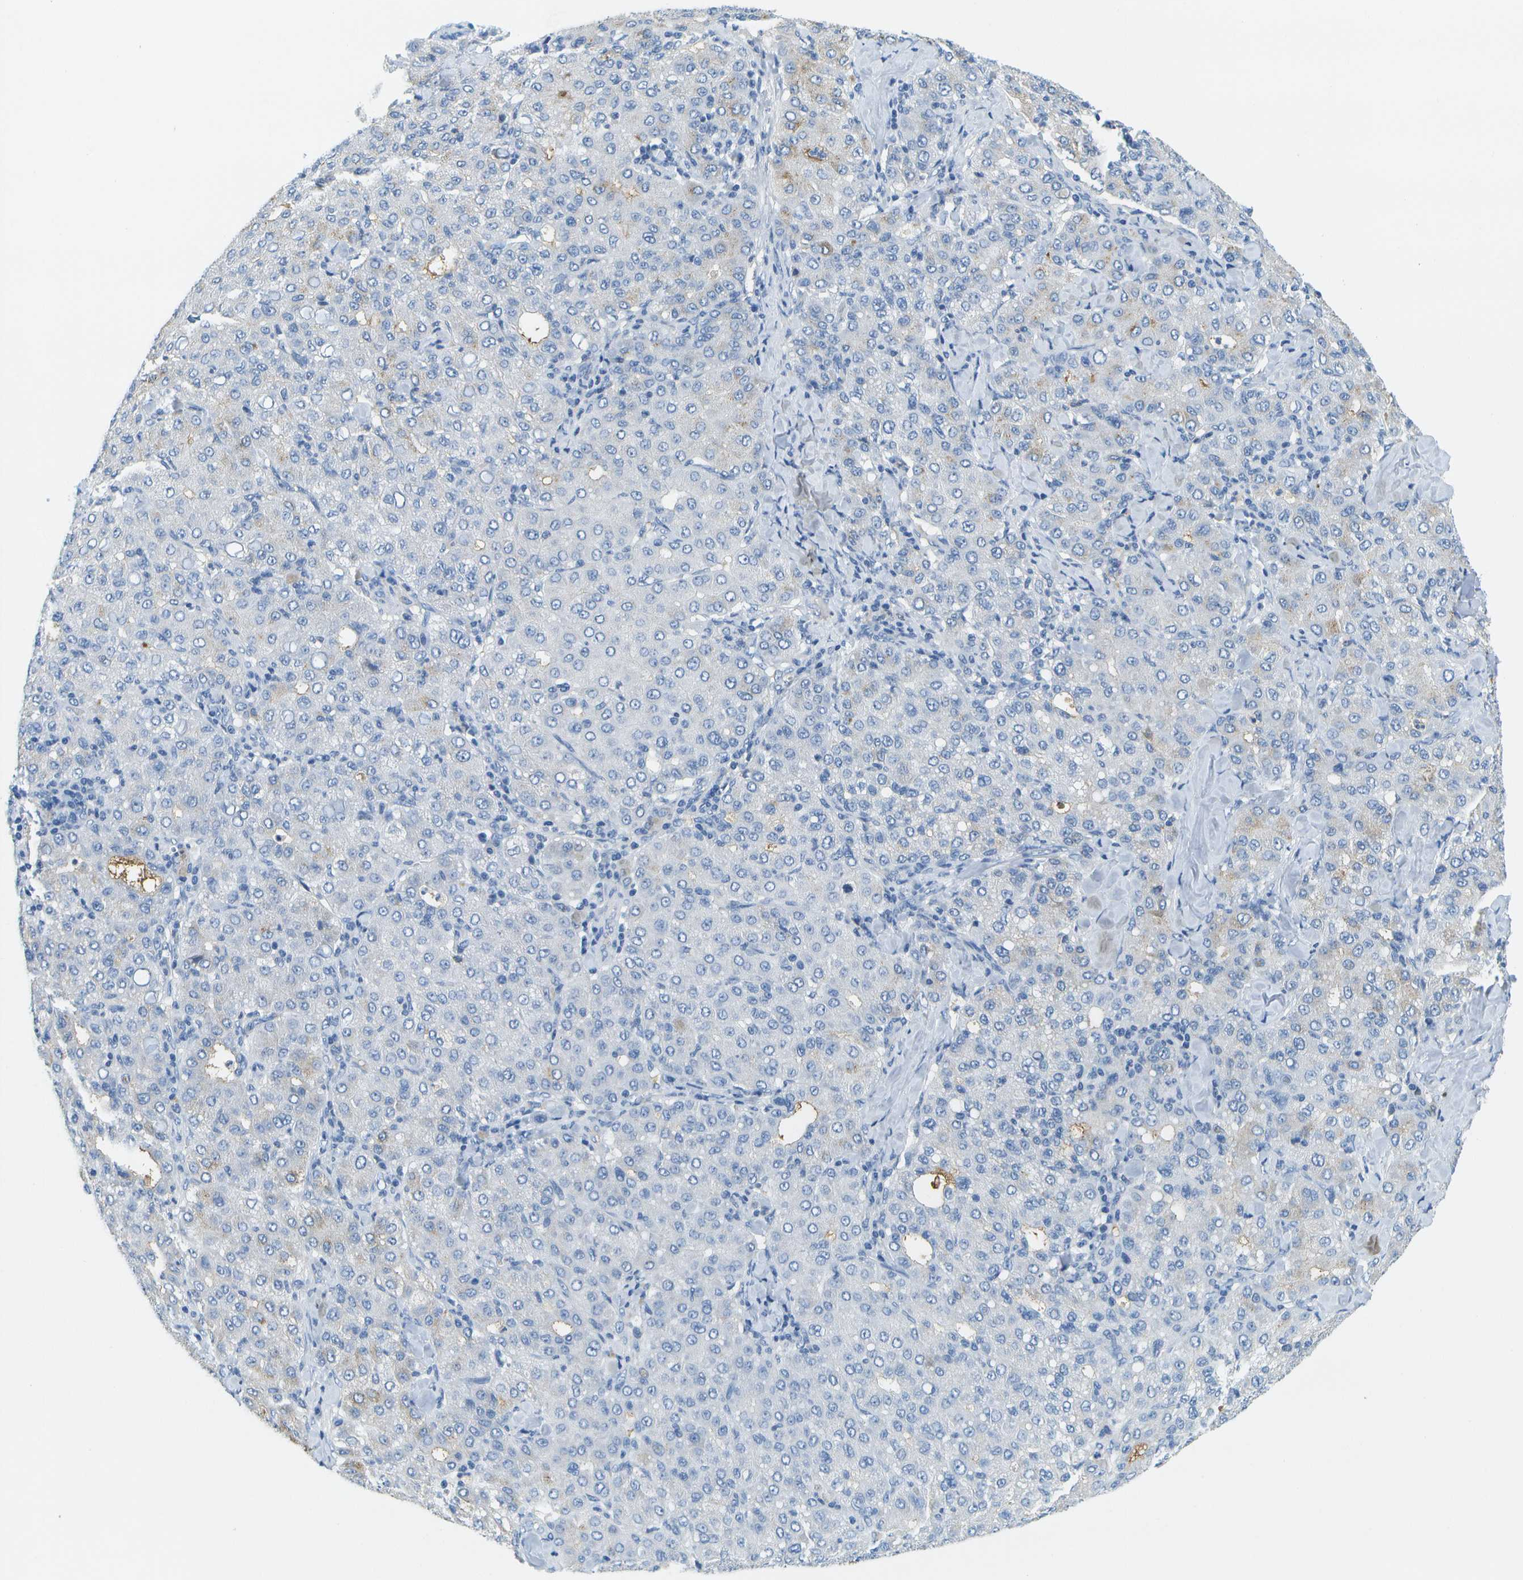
{"staining": {"intensity": "negative", "quantity": "none", "location": "none"}, "tissue": "liver cancer", "cell_type": "Tumor cells", "image_type": "cancer", "snomed": [{"axis": "morphology", "description": "Carcinoma, Hepatocellular, NOS"}, {"axis": "topography", "description": "Liver"}], "caption": "Liver hepatocellular carcinoma stained for a protein using IHC reveals no staining tumor cells.", "gene": "SERPINA1", "patient": {"sex": "male", "age": 65}}